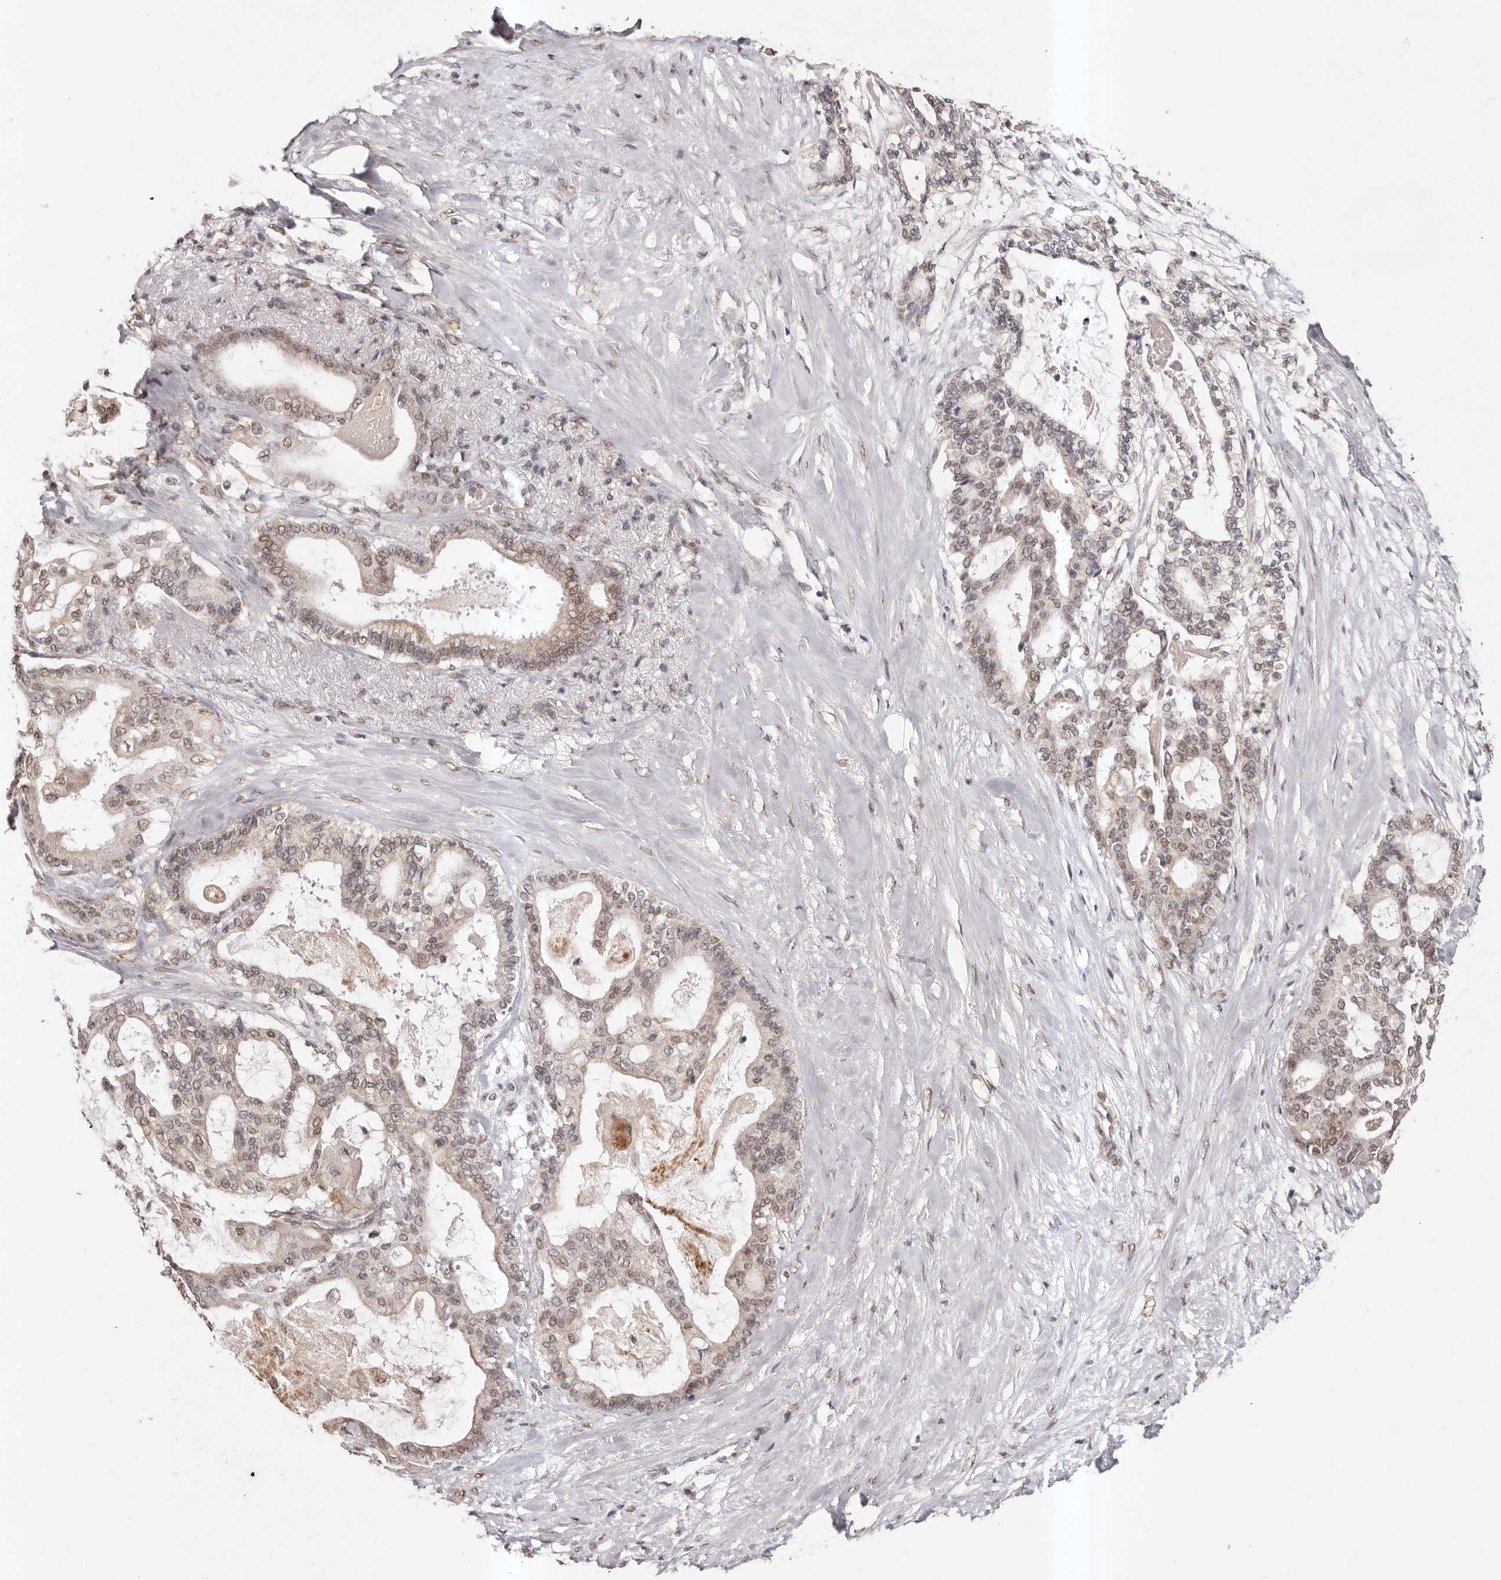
{"staining": {"intensity": "moderate", "quantity": ">75%", "location": "nuclear"}, "tissue": "pancreatic cancer", "cell_type": "Tumor cells", "image_type": "cancer", "snomed": [{"axis": "morphology", "description": "Adenocarcinoma, NOS"}, {"axis": "topography", "description": "Pancreas"}], "caption": "The immunohistochemical stain shows moderate nuclear positivity in tumor cells of adenocarcinoma (pancreatic) tissue.", "gene": "RPS6KA5", "patient": {"sex": "male", "age": 63}}